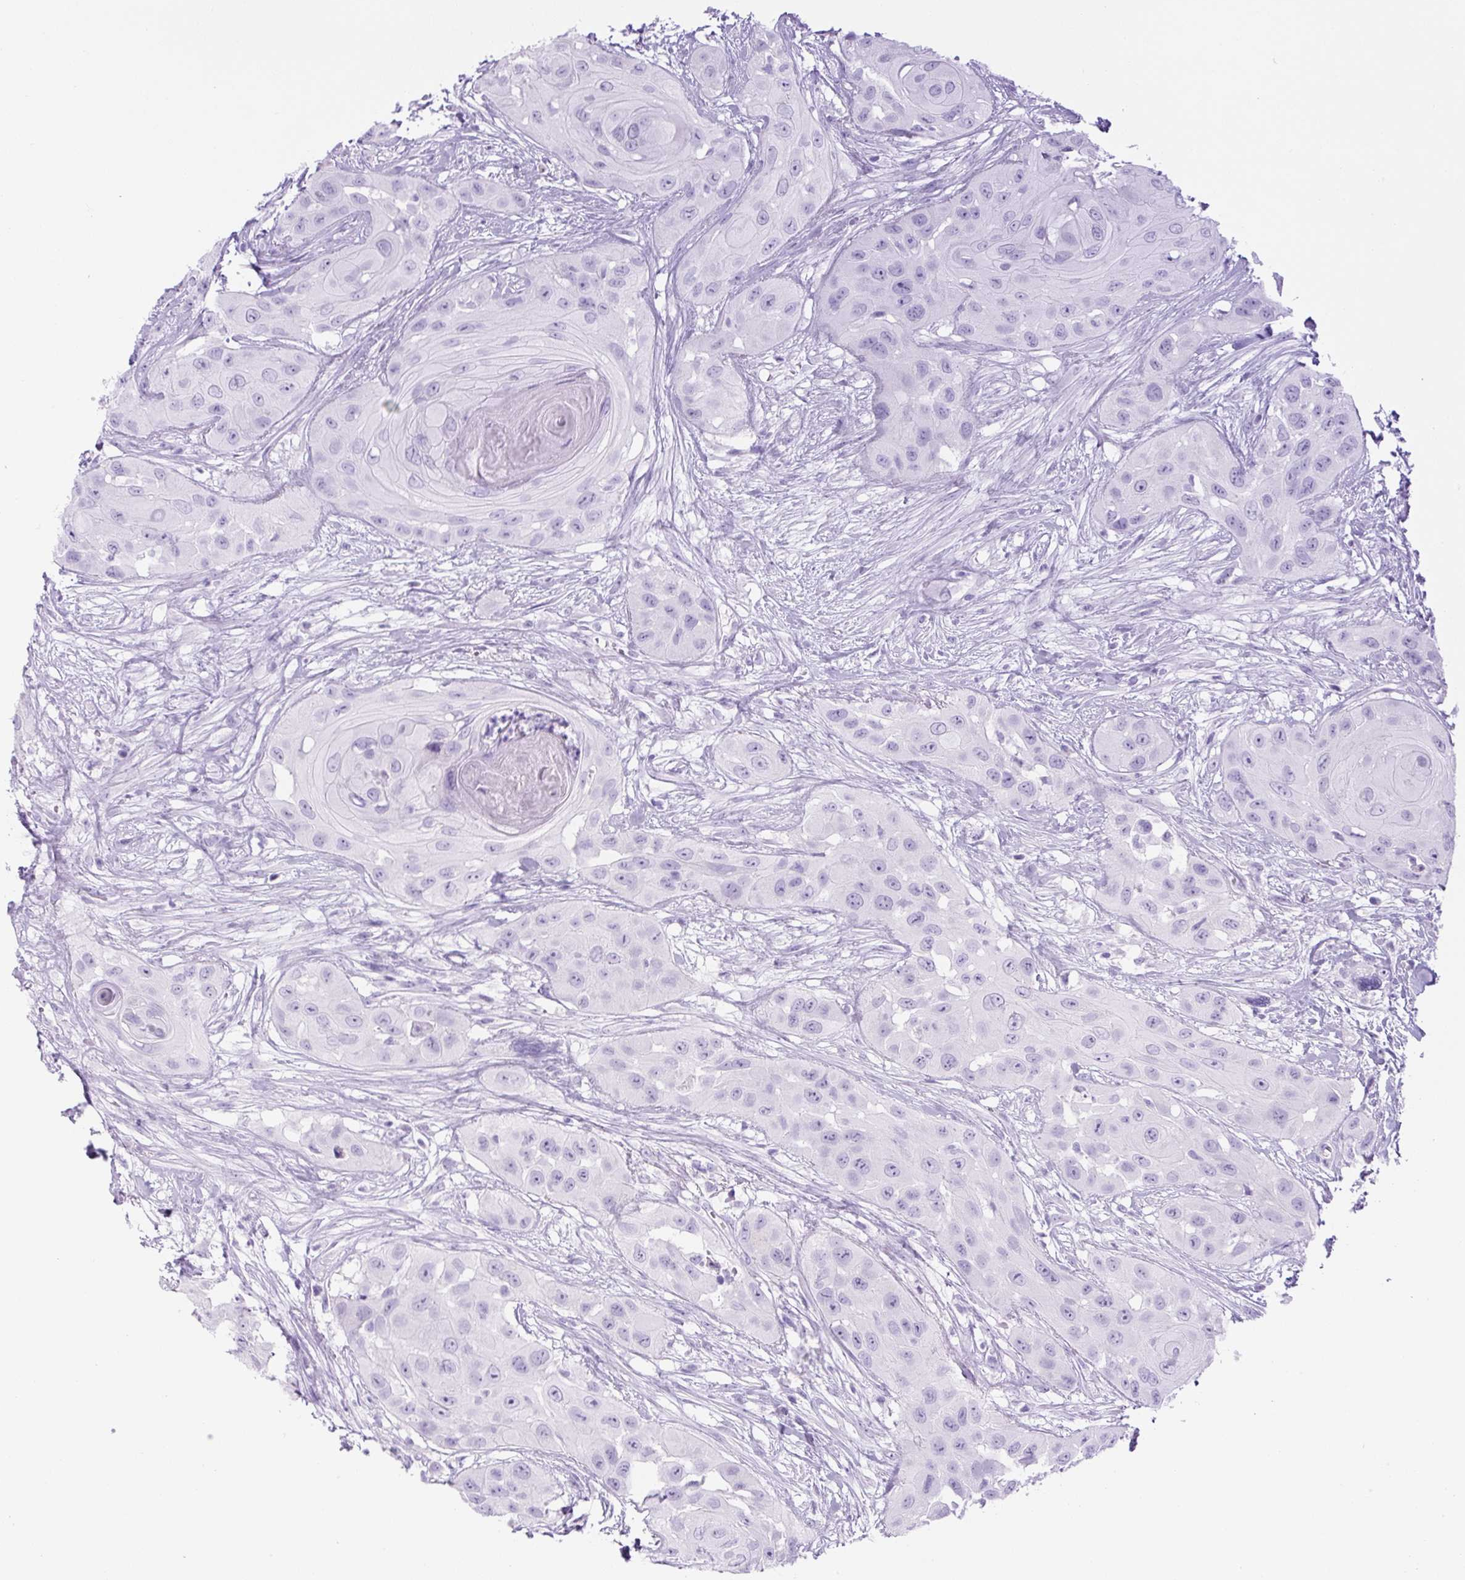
{"staining": {"intensity": "negative", "quantity": "none", "location": "none"}, "tissue": "head and neck cancer", "cell_type": "Tumor cells", "image_type": "cancer", "snomed": [{"axis": "morphology", "description": "Squamous cell carcinoma, NOS"}, {"axis": "topography", "description": "Head-Neck"}], "caption": "IHC of head and neck cancer reveals no positivity in tumor cells.", "gene": "RSPO4", "patient": {"sex": "male", "age": 83}}